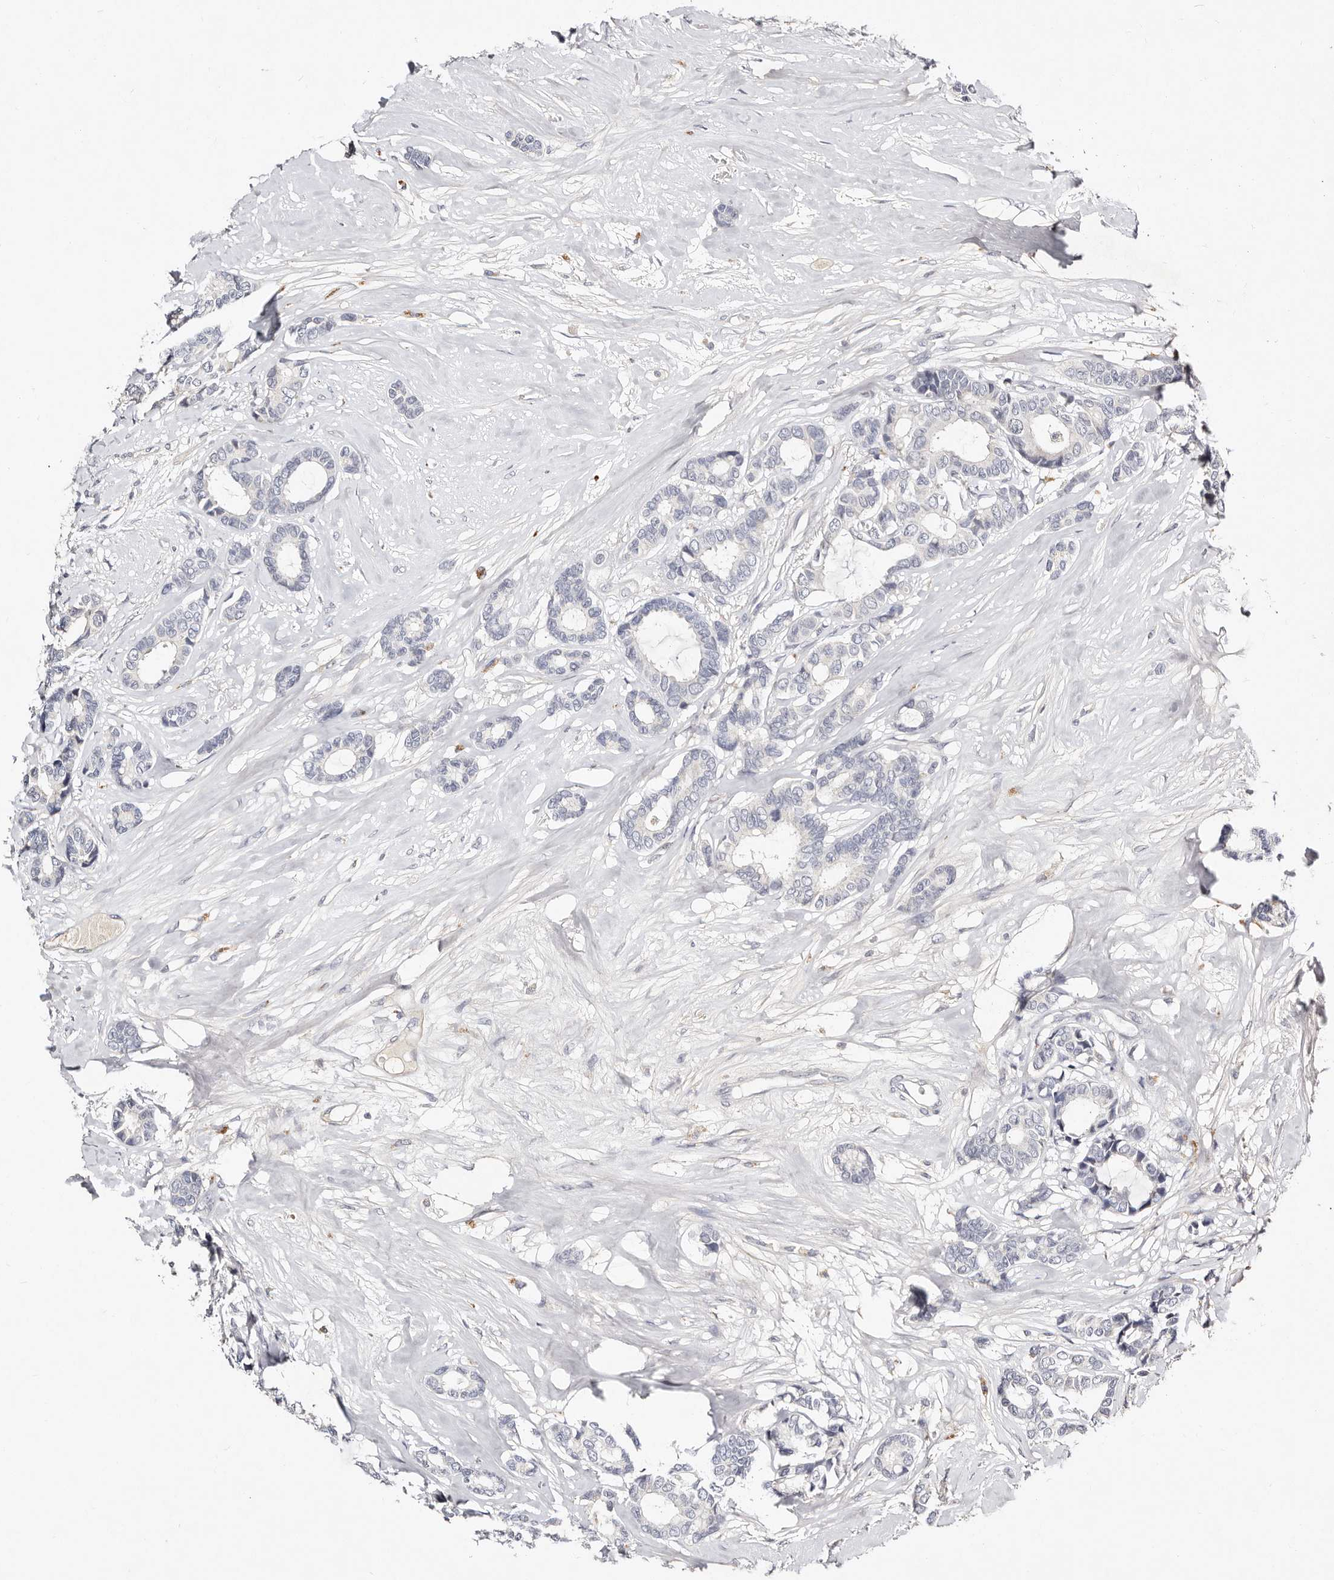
{"staining": {"intensity": "negative", "quantity": "none", "location": "none"}, "tissue": "breast cancer", "cell_type": "Tumor cells", "image_type": "cancer", "snomed": [{"axis": "morphology", "description": "Duct carcinoma"}, {"axis": "topography", "description": "Breast"}], "caption": "Tumor cells are negative for brown protein staining in intraductal carcinoma (breast).", "gene": "MRPS33", "patient": {"sex": "female", "age": 87}}